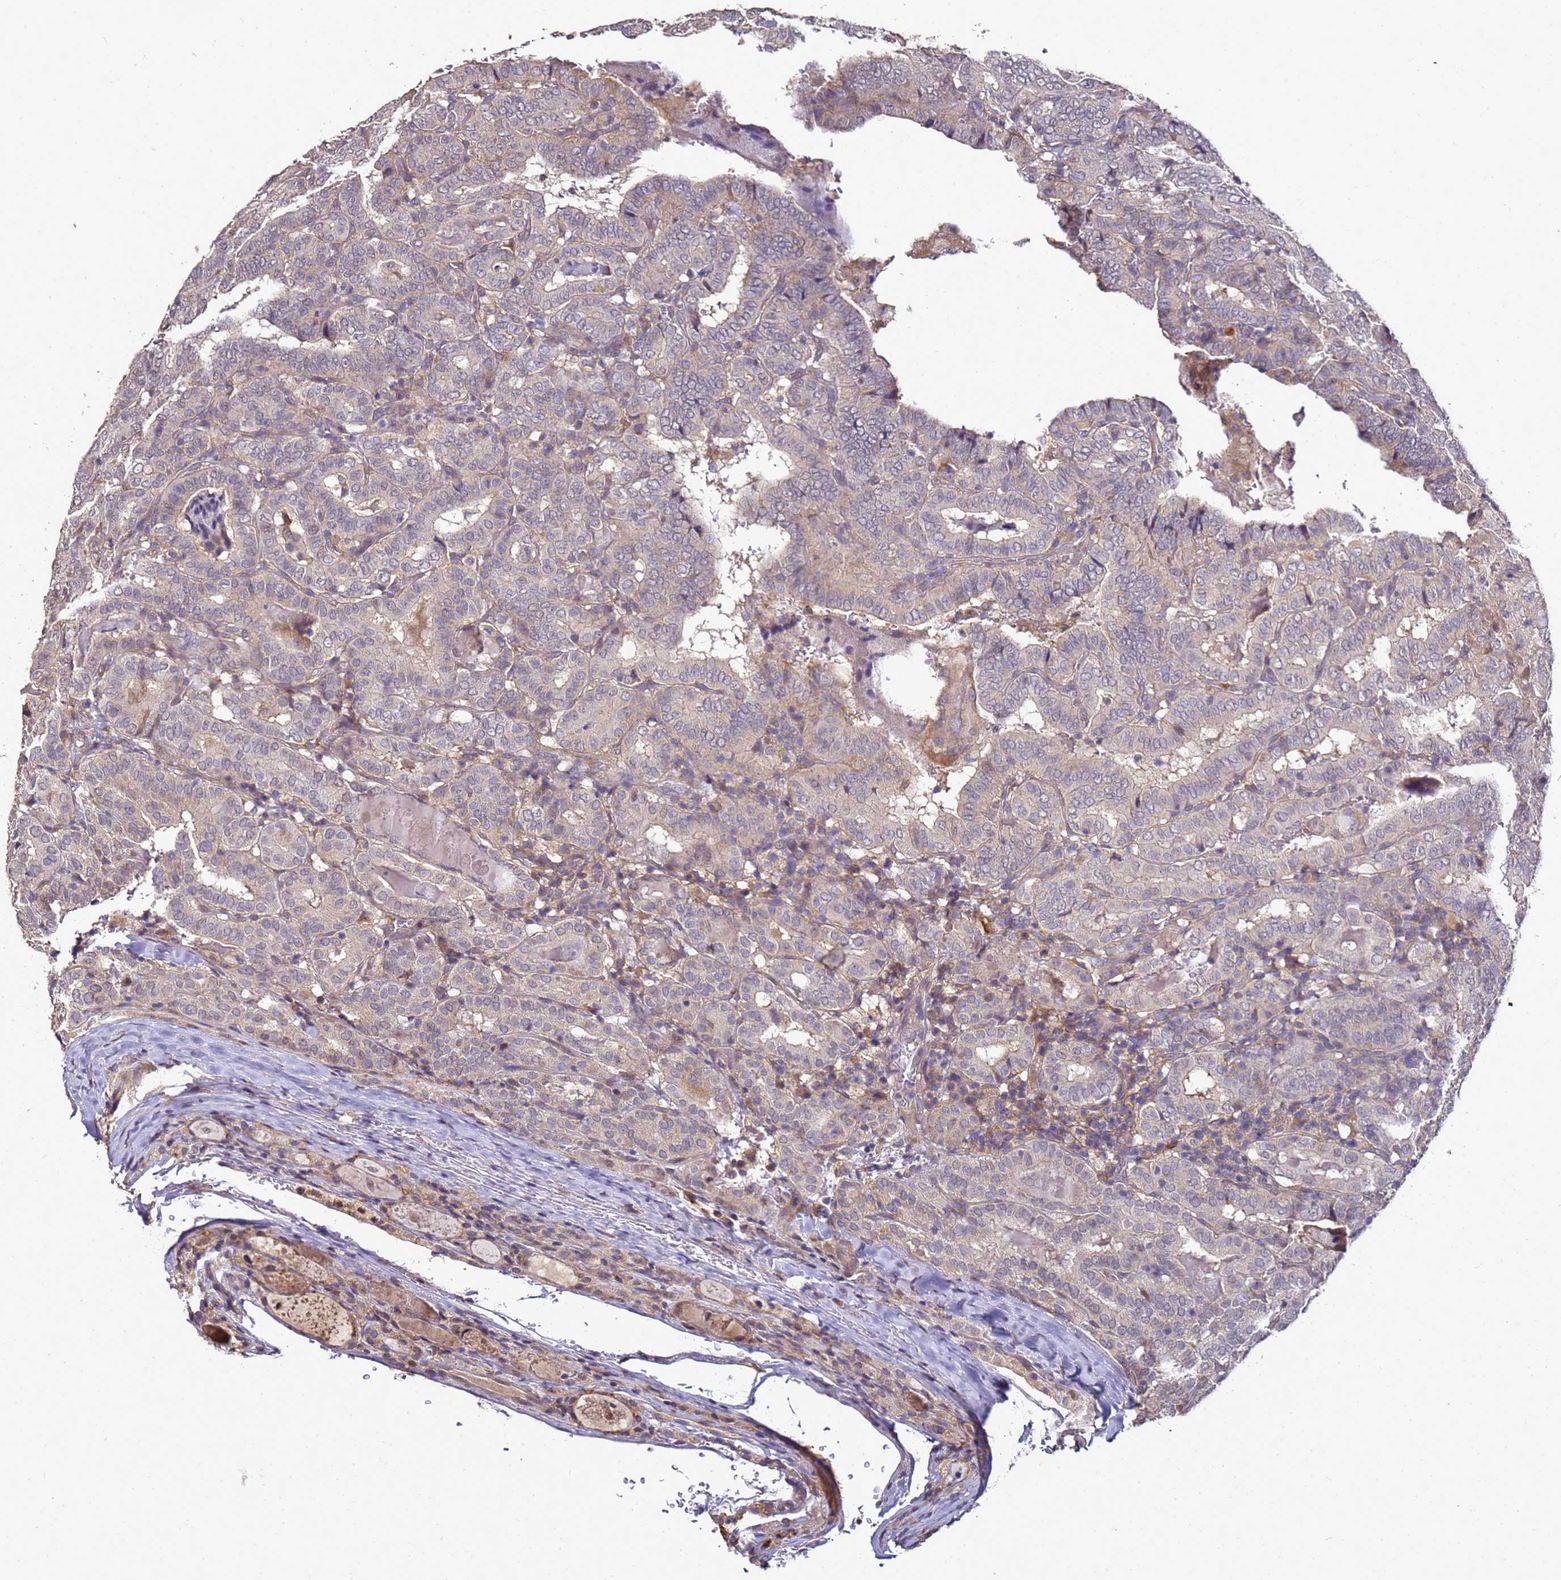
{"staining": {"intensity": "negative", "quantity": "none", "location": "none"}, "tissue": "thyroid cancer", "cell_type": "Tumor cells", "image_type": "cancer", "snomed": [{"axis": "morphology", "description": "Papillary adenocarcinoma, NOS"}, {"axis": "topography", "description": "Thyroid gland"}], "caption": "The photomicrograph demonstrates no significant staining in tumor cells of thyroid cancer.", "gene": "ANKRD17", "patient": {"sex": "female", "age": 72}}